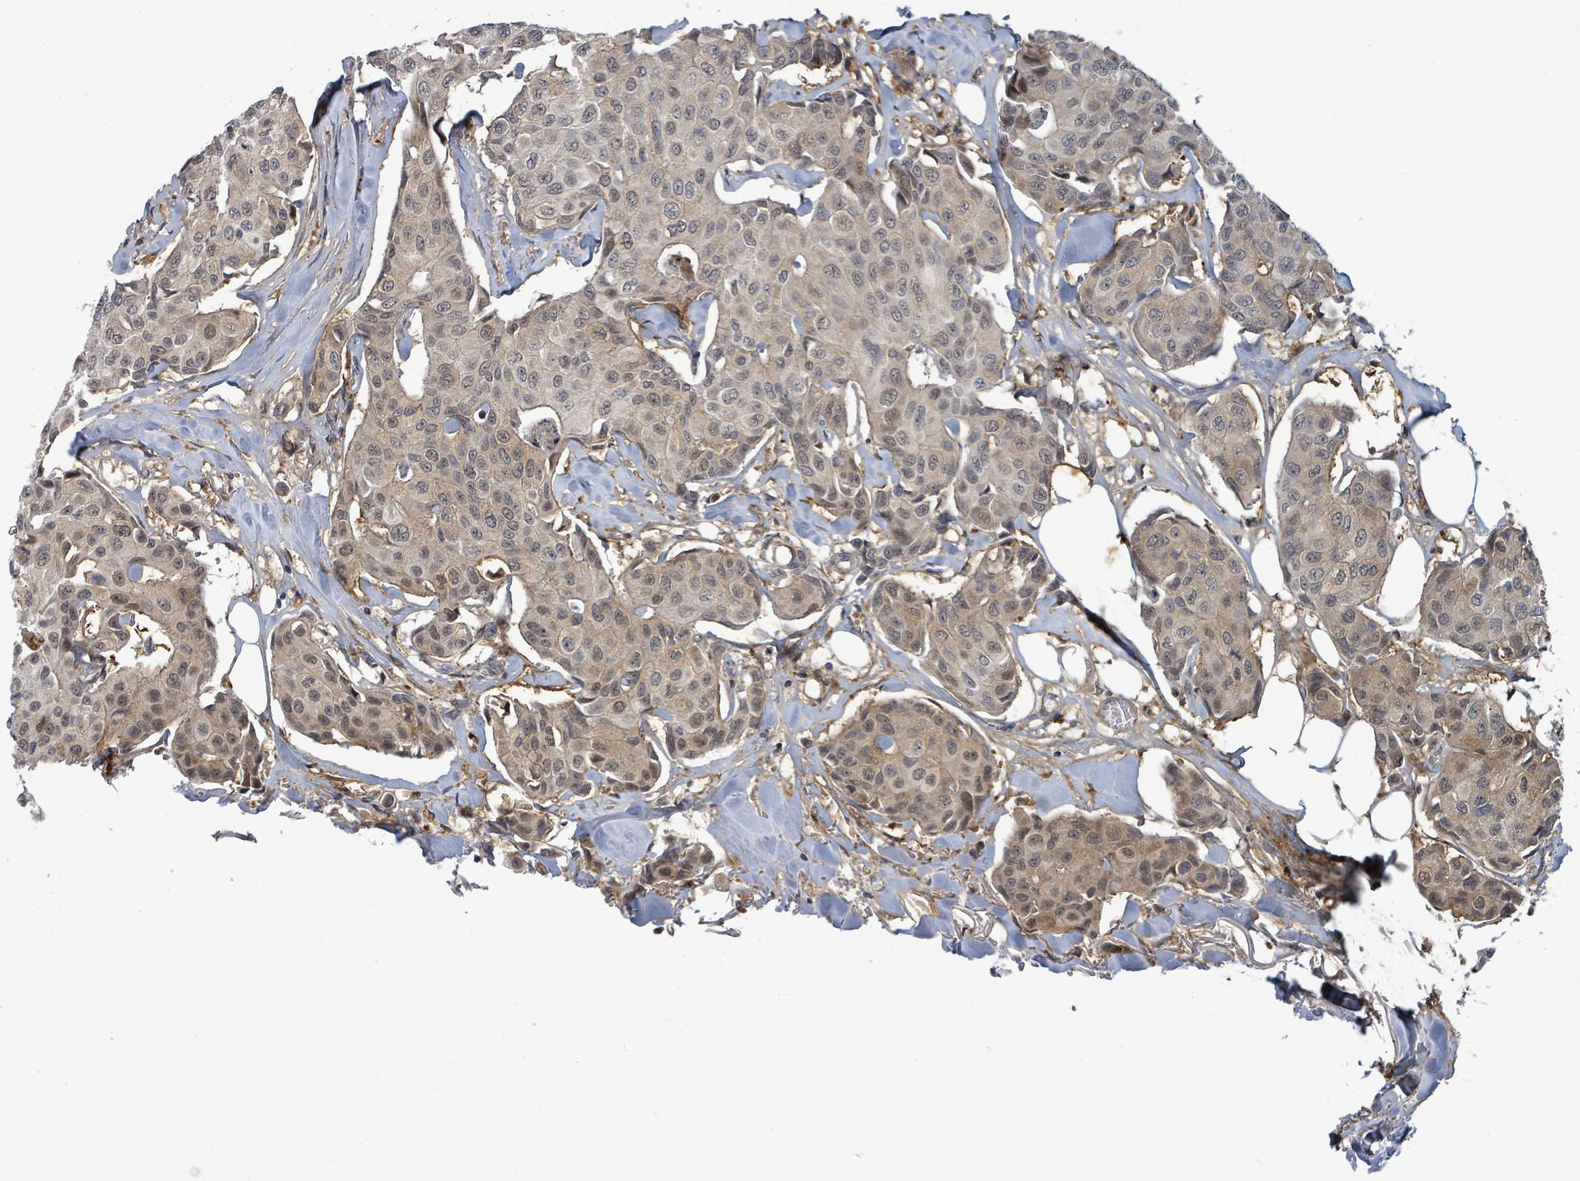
{"staining": {"intensity": "weak", "quantity": ">75%", "location": "nuclear"}, "tissue": "breast cancer", "cell_type": "Tumor cells", "image_type": "cancer", "snomed": [{"axis": "morphology", "description": "Duct carcinoma"}, {"axis": "topography", "description": "Breast"}], "caption": "About >75% of tumor cells in breast intraductal carcinoma display weak nuclear protein expression as visualized by brown immunohistochemical staining.", "gene": "GTF3C1", "patient": {"sex": "female", "age": 80}}